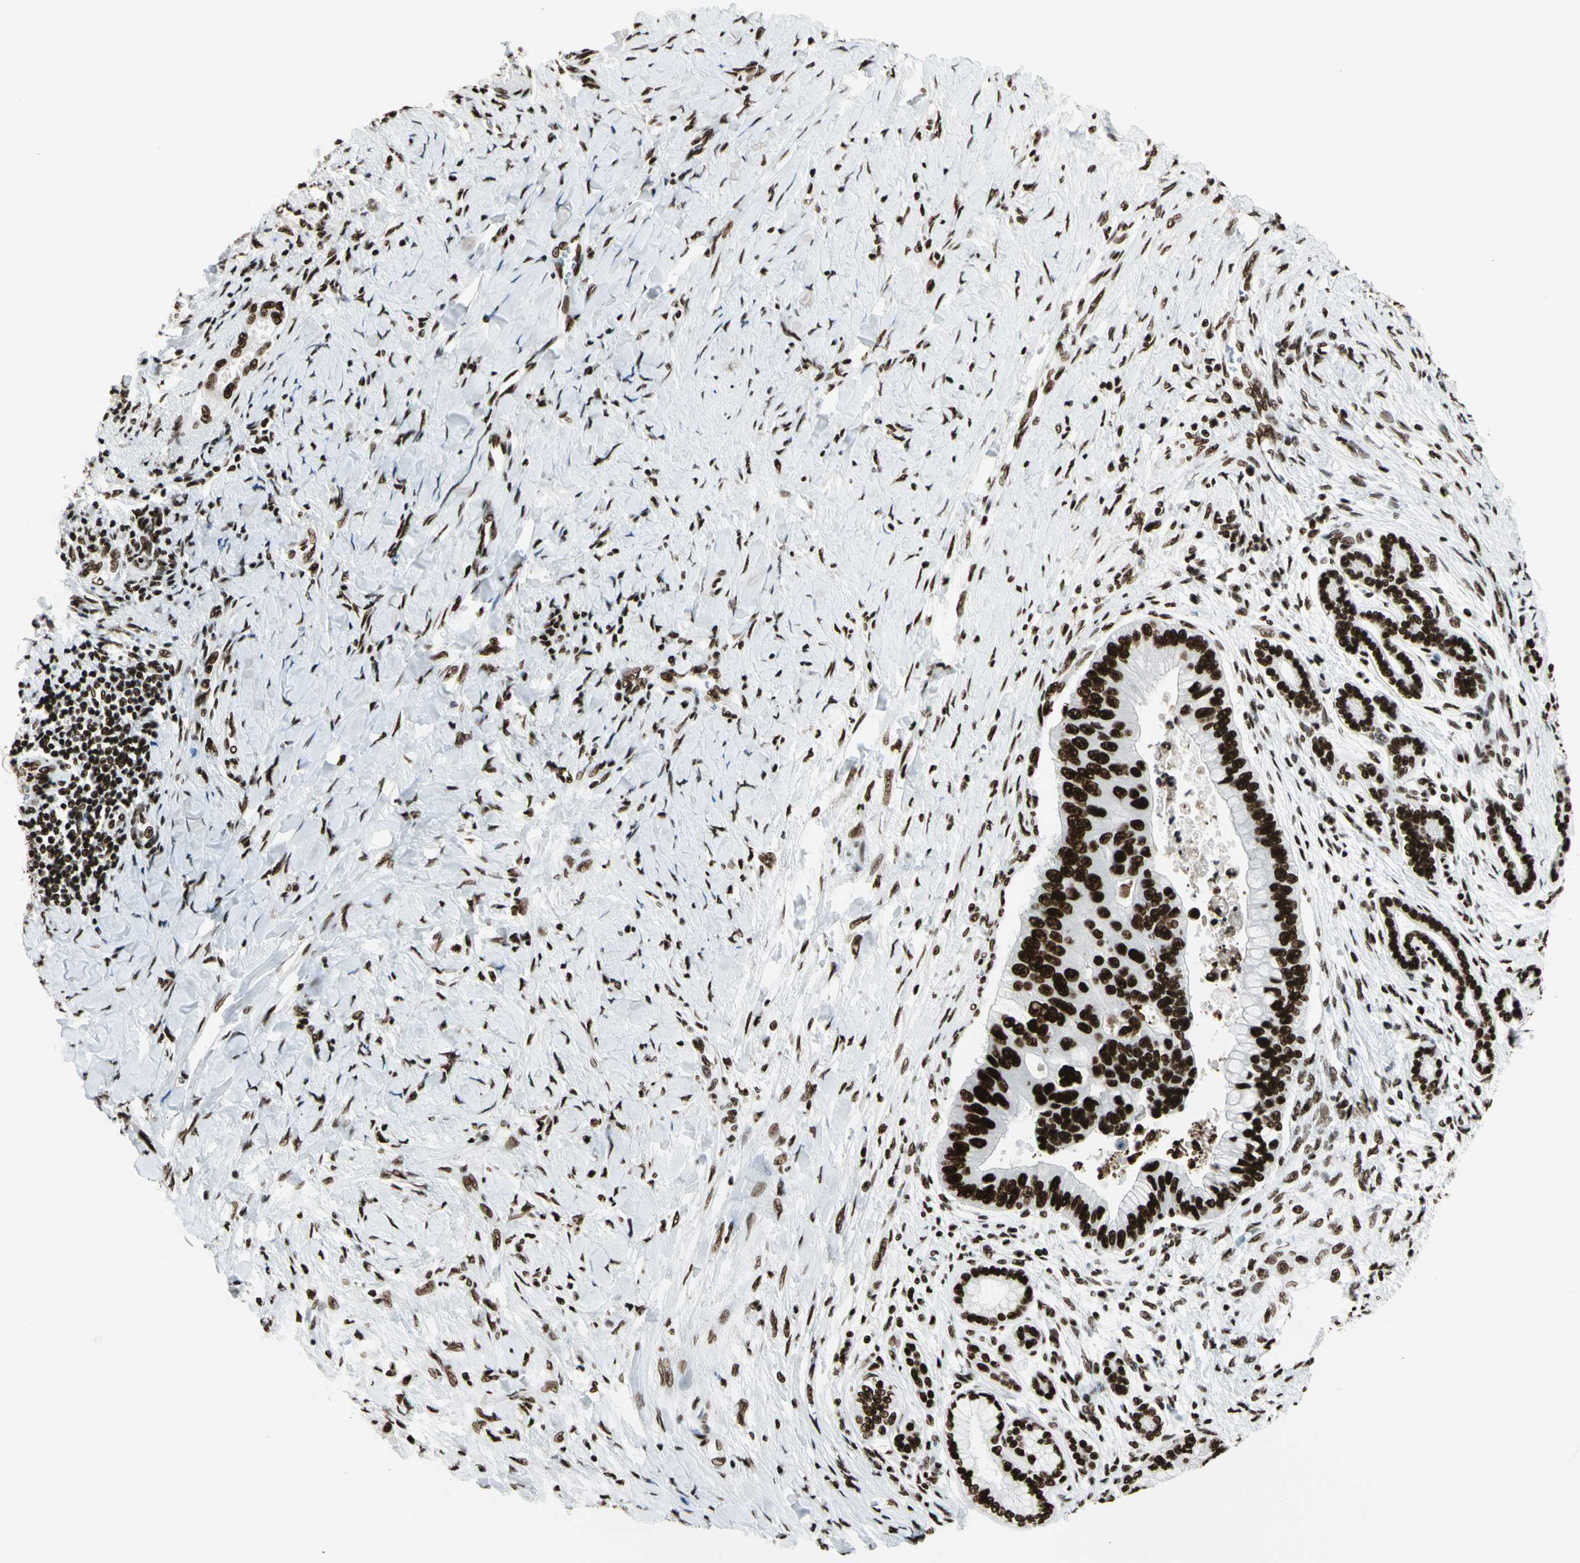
{"staining": {"intensity": "strong", "quantity": ">75%", "location": "nuclear"}, "tissue": "liver cancer", "cell_type": "Tumor cells", "image_type": "cancer", "snomed": [{"axis": "morphology", "description": "Normal tissue, NOS"}, {"axis": "morphology", "description": "Cholangiocarcinoma"}, {"axis": "topography", "description": "Liver"}, {"axis": "topography", "description": "Peripheral nerve tissue"}], "caption": "High-power microscopy captured an immunohistochemistry photomicrograph of liver cancer (cholangiocarcinoma), revealing strong nuclear staining in approximately >75% of tumor cells.", "gene": "CCAR1", "patient": {"sex": "male", "age": 50}}